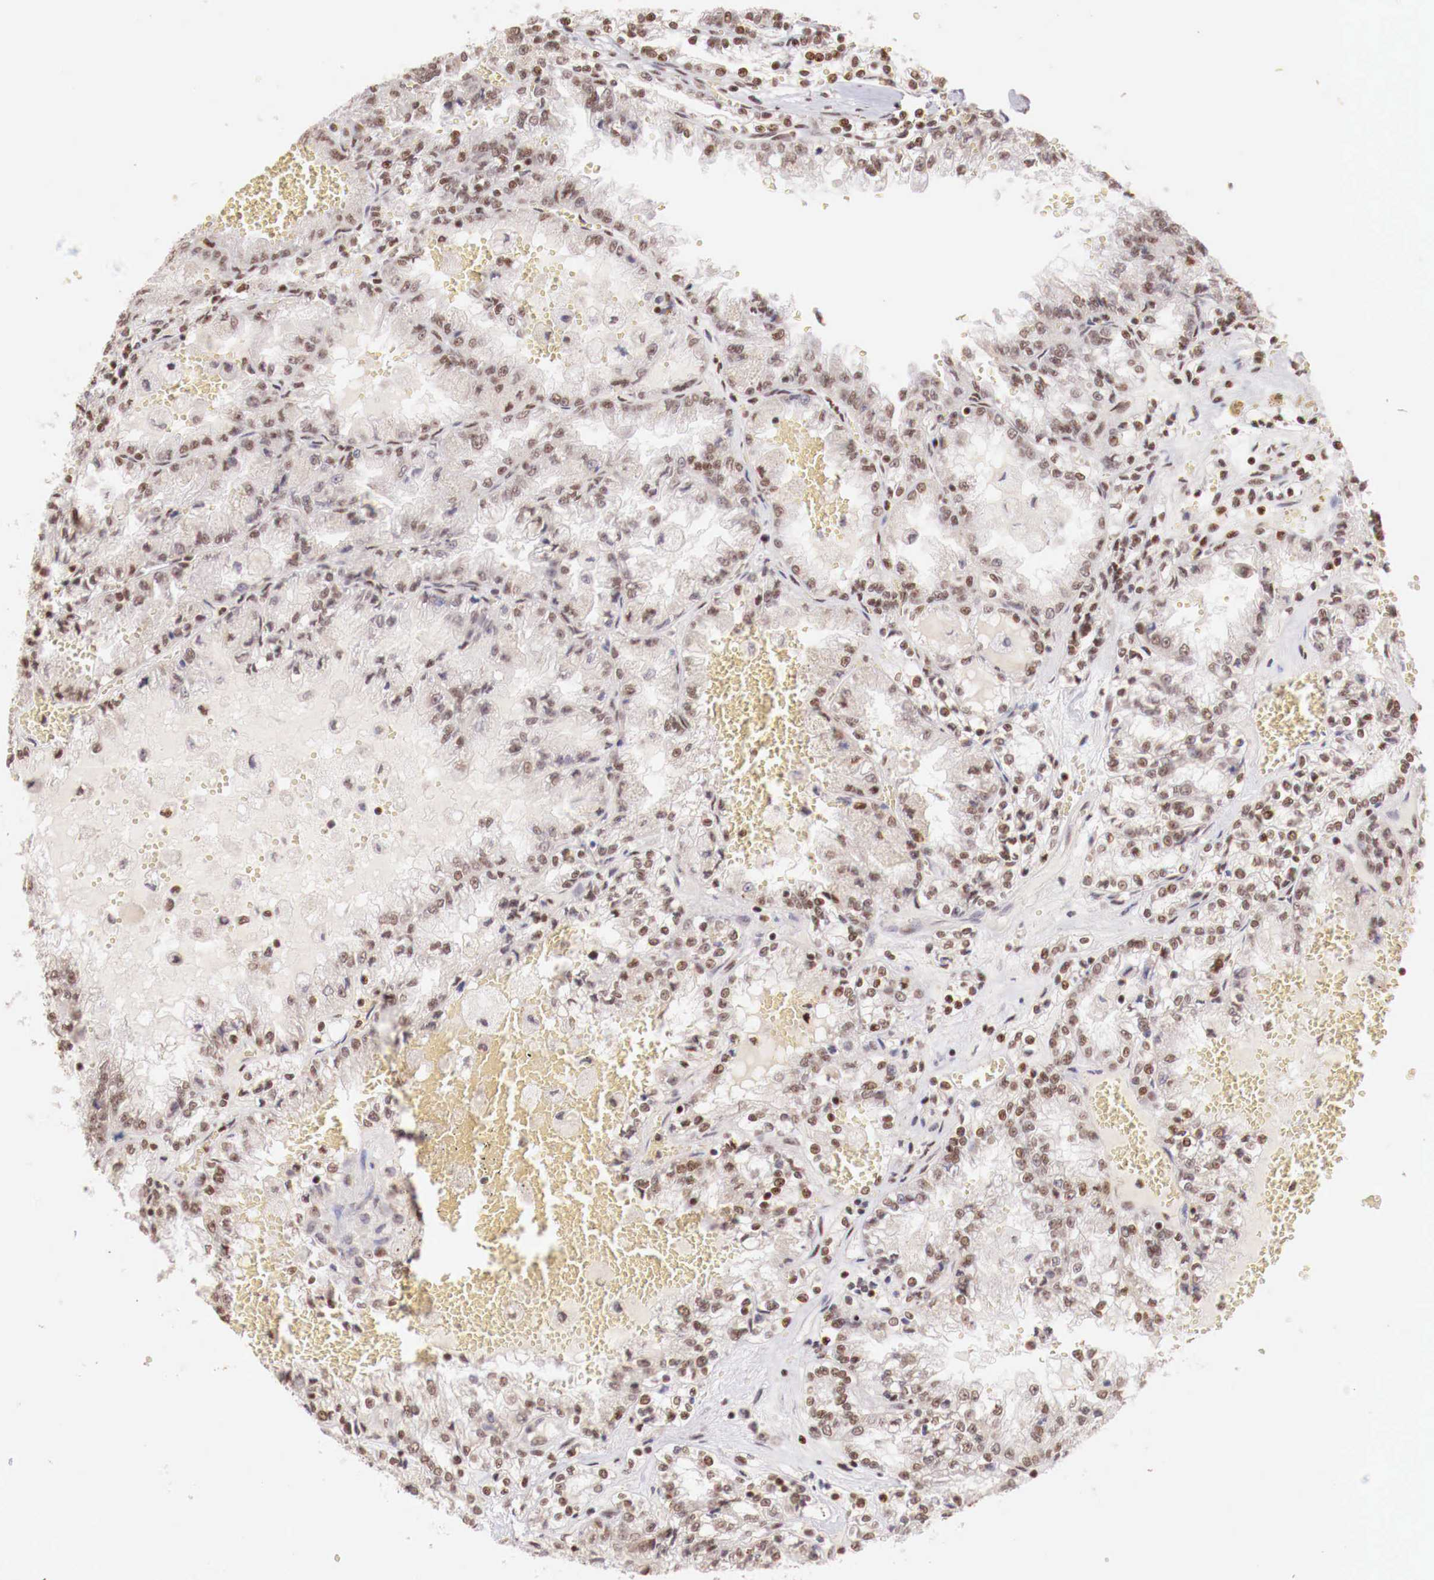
{"staining": {"intensity": "moderate", "quantity": "25%-75%", "location": "nuclear"}, "tissue": "renal cancer", "cell_type": "Tumor cells", "image_type": "cancer", "snomed": [{"axis": "morphology", "description": "Adenocarcinoma, NOS"}, {"axis": "topography", "description": "Kidney"}], "caption": "A high-resolution micrograph shows immunohistochemistry staining of renal cancer (adenocarcinoma), which displays moderate nuclear expression in about 25%-75% of tumor cells.", "gene": "SP1", "patient": {"sex": "female", "age": 56}}